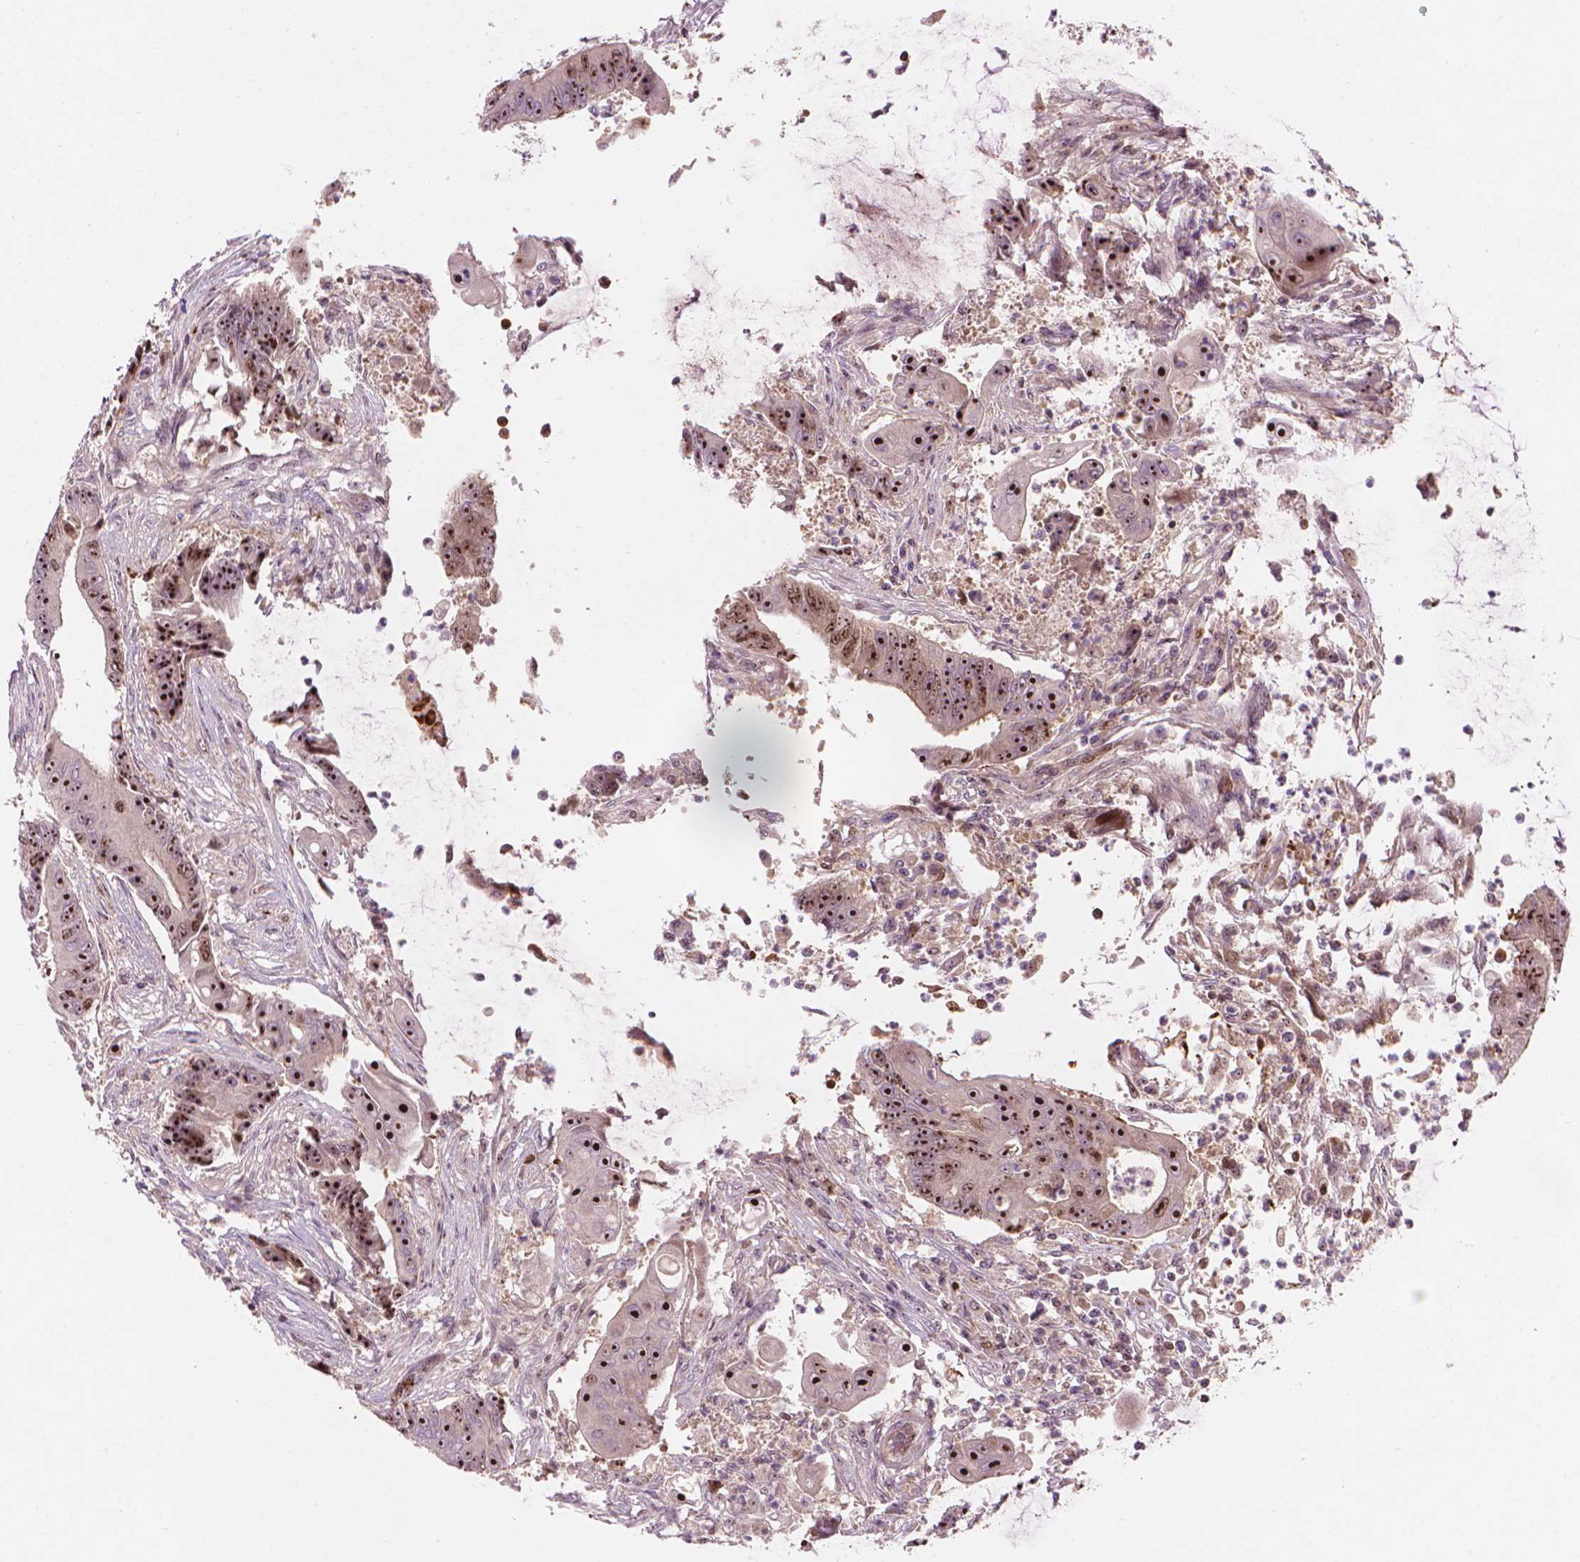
{"staining": {"intensity": "strong", "quantity": ">75%", "location": "nuclear"}, "tissue": "colorectal cancer", "cell_type": "Tumor cells", "image_type": "cancer", "snomed": [{"axis": "morphology", "description": "Adenocarcinoma, NOS"}, {"axis": "topography", "description": "Rectum"}], "caption": "This image shows colorectal adenocarcinoma stained with IHC to label a protein in brown. The nuclear of tumor cells show strong positivity for the protein. Nuclei are counter-stained blue.", "gene": "SMC2", "patient": {"sex": "male", "age": 54}}